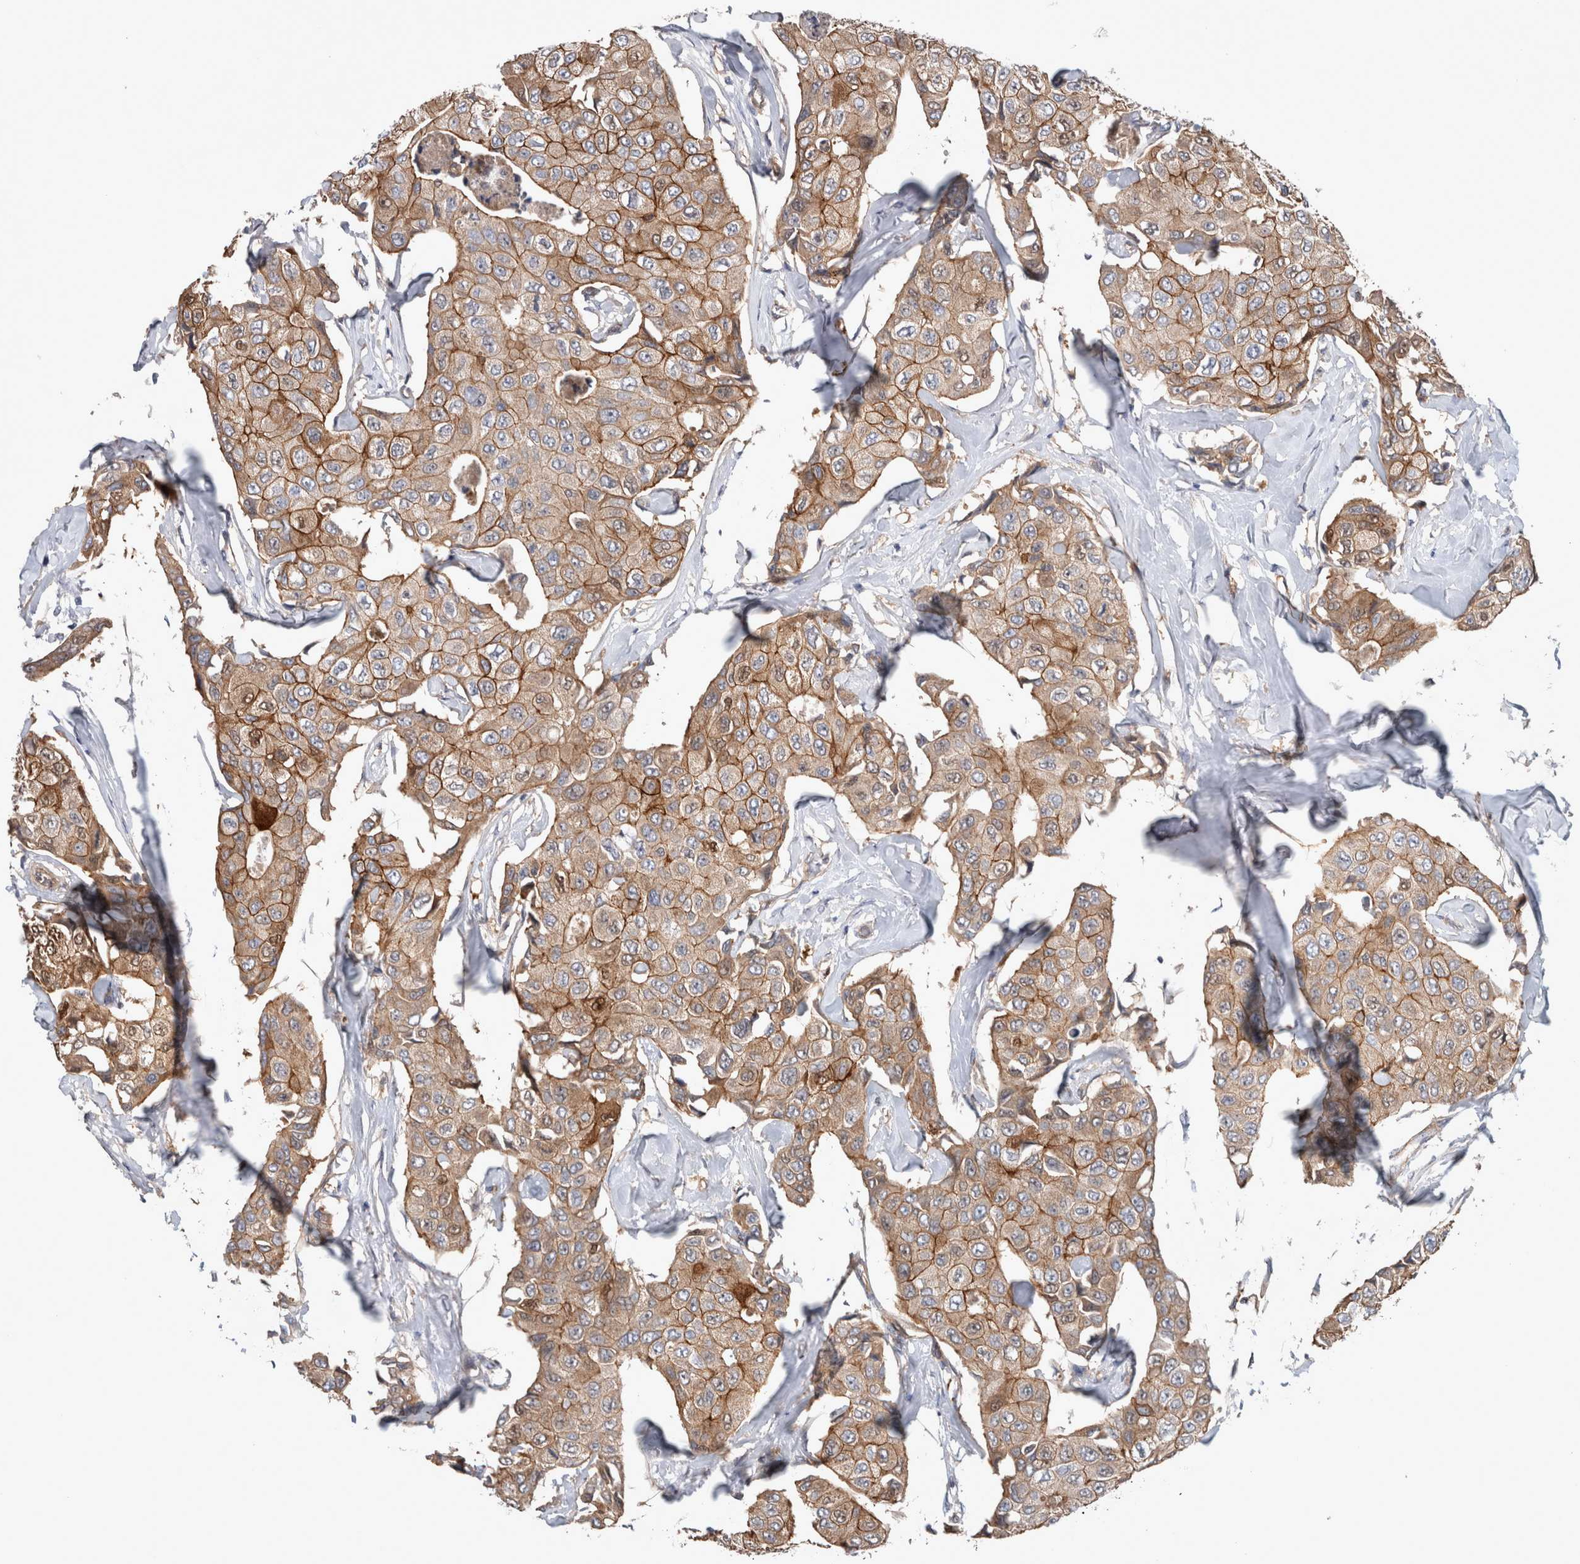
{"staining": {"intensity": "moderate", "quantity": ">75%", "location": "cytoplasmic/membranous"}, "tissue": "breast cancer", "cell_type": "Tumor cells", "image_type": "cancer", "snomed": [{"axis": "morphology", "description": "Duct carcinoma"}, {"axis": "topography", "description": "Breast"}], "caption": "Immunohistochemical staining of infiltrating ductal carcinoma (breast) shows moderate cytoplasmic/membranous protein staining in approximately >75% of tumor cells. (Stains: DAB (3,3'-diaminobenzidine) in brown, nuclei in blue, Microscopy: brightfield microscopy at high magnification).", "gene": "BCAM", "patient": {"sex": "female", "age": 80}}